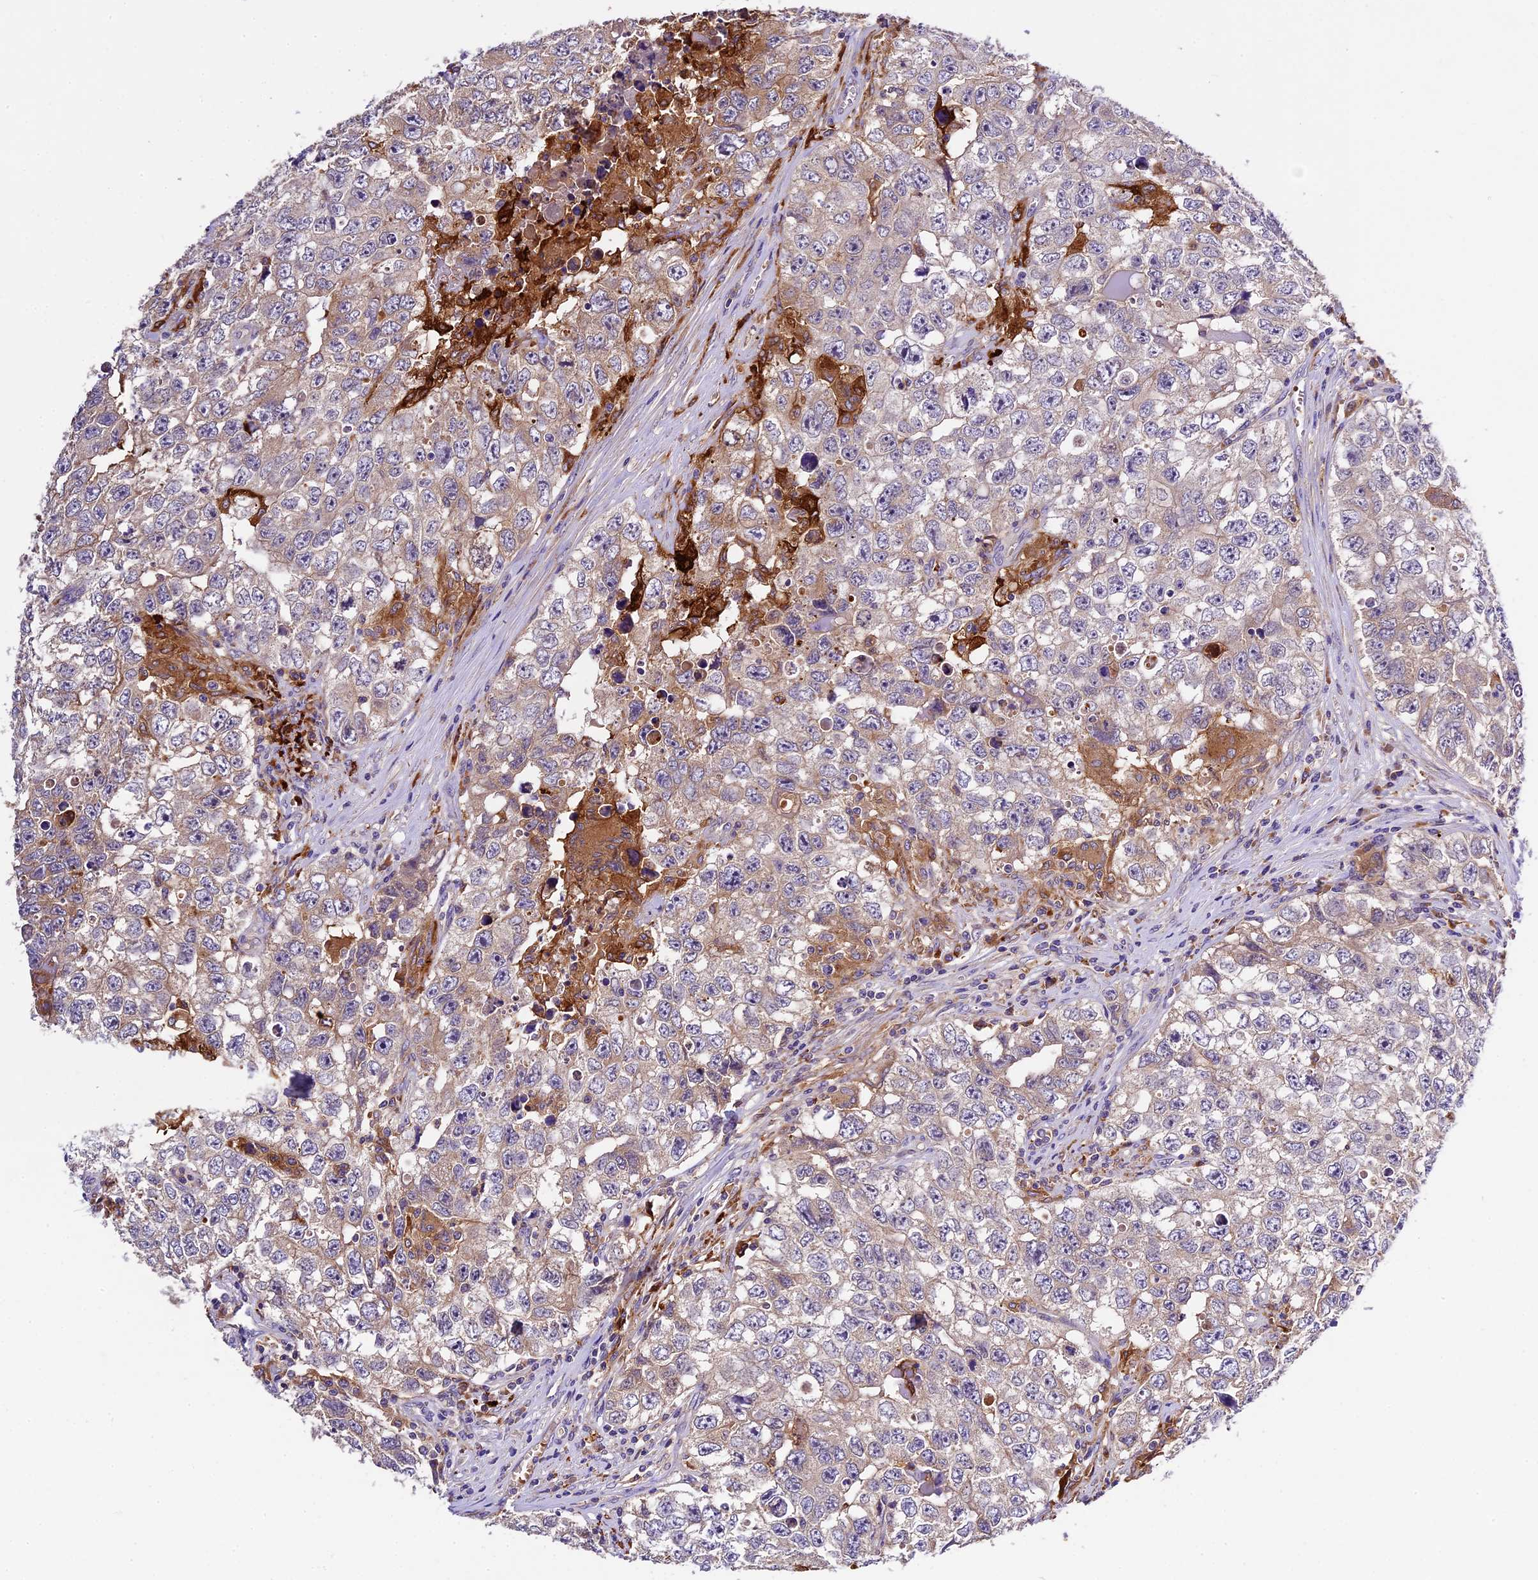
{"staining": {"intensity": "weak", "quantity": "25%-75%", "location": "cytoplasmic/membranous"}, "tissue": "testis cancer", "cell_type": "Tumor cells", "image_type": "cancer", "snomed": [{"axis": "morphology", "description": "Seminoma, NOS"}, {"axis": "morphology", "description": "Carcinoma, Embryonal, NOS"}, {"axis": "topography", "description": "Testis"}], "caption": "Tumor cells exhibit low levels of weak cytoplasmic/membranous expression in about 25%-75% of cells in human testis embryonal carcinoma.", "gene": "CILP2", "patient": {"sex": "male", "age": 43}}